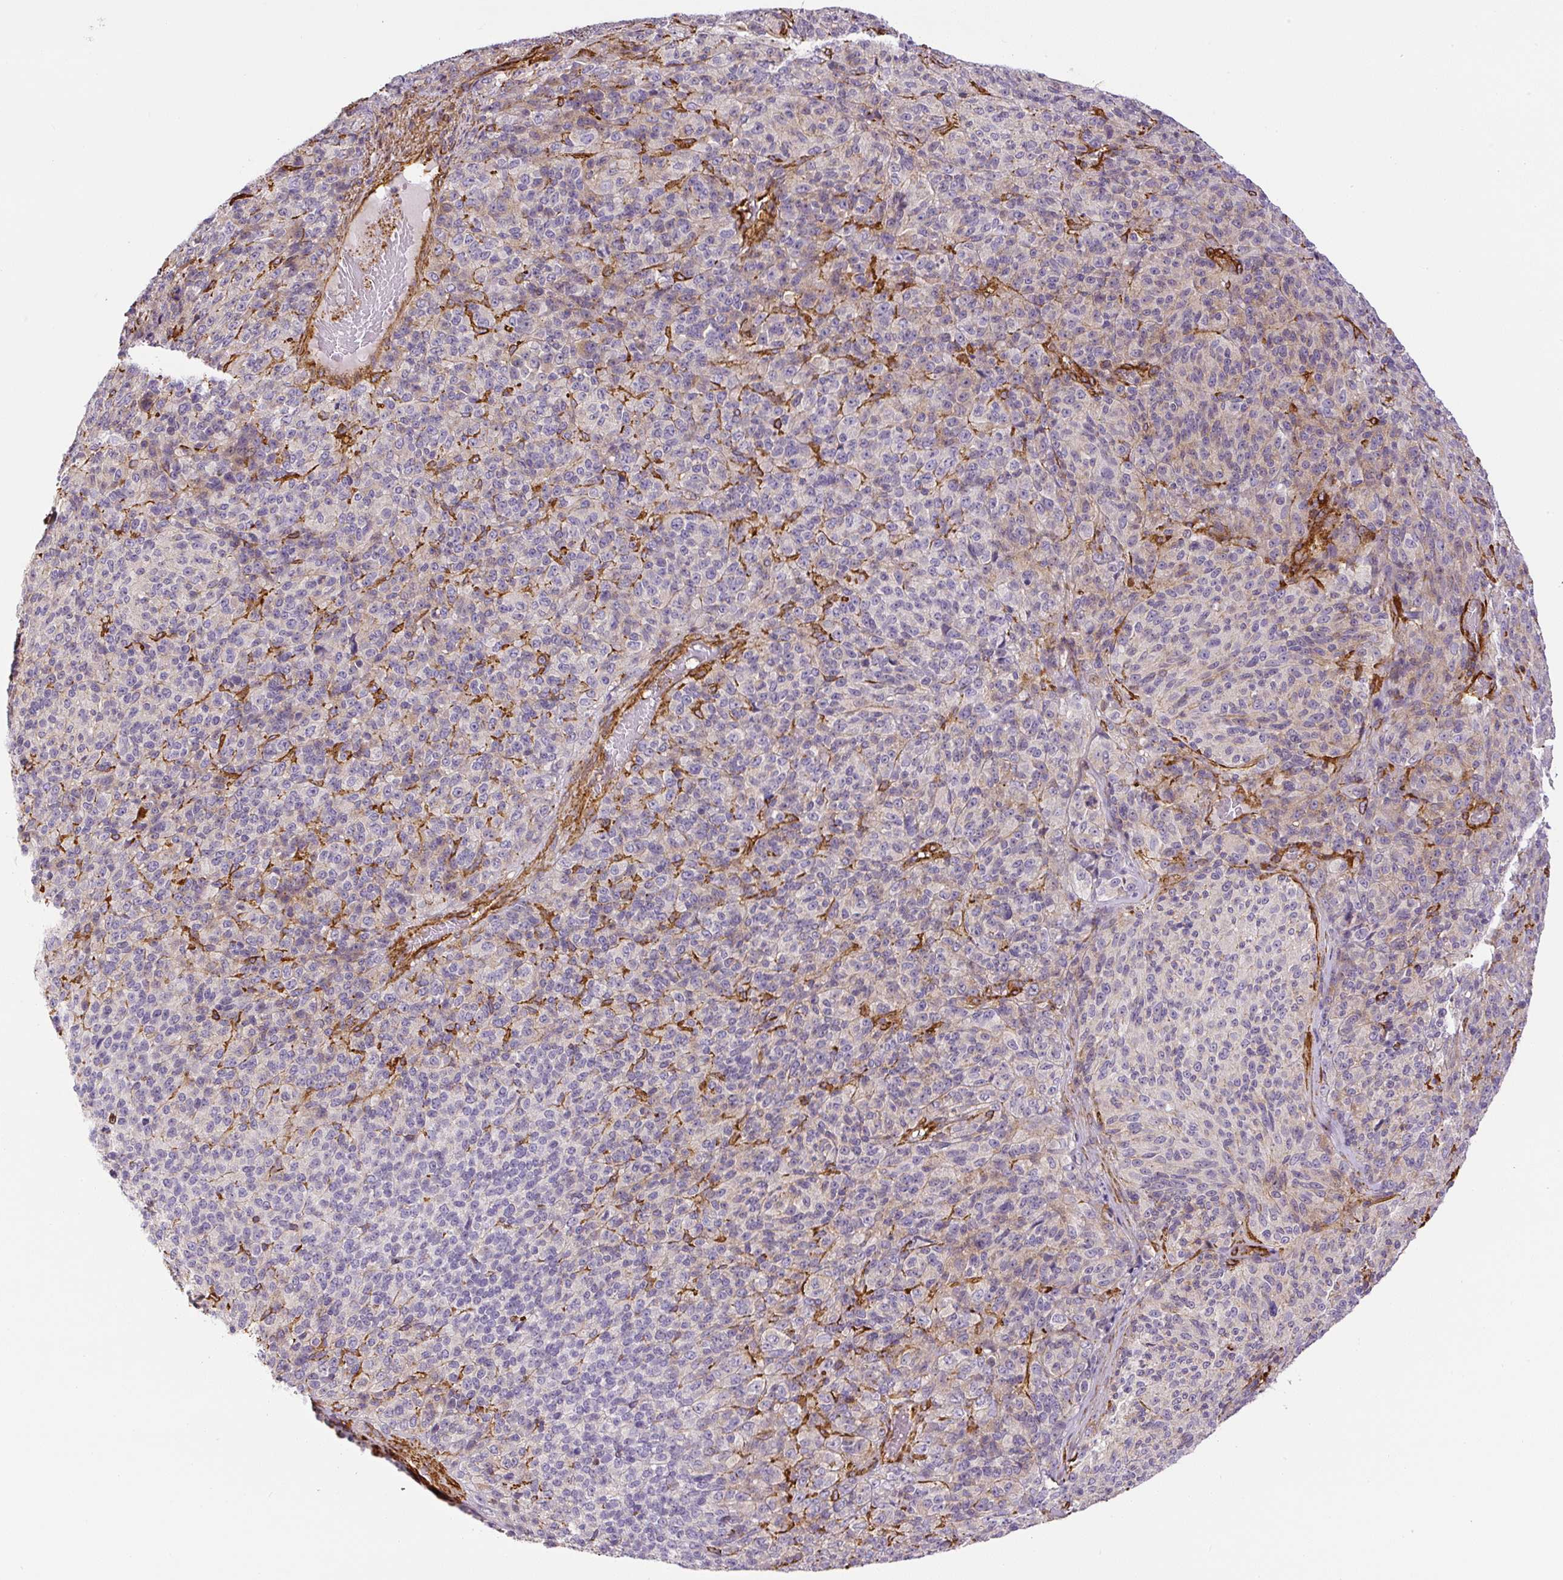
{"staining": {"intensity": "weak", "quantity": "25%-75%", "location": "cytoplasmic/membranous"}, "tissue": "melanoma", "cell_type": "Tumor cells", "image_type": "cancer", "snomed": [{"axis": "morphology", "description": "Malignant melanoma, Metastatic site"}, {"axis": "topography", "description": "Brain"}], "caption": "Weak cytoplasmic/membranous staining for a protein is identified in about 25%-75% of tumor cells of malignant melanoma (metastatic site) using immunohistochemistry.", "gene": "MYL12A", "patient": {"sex": "female", "age": 56}}